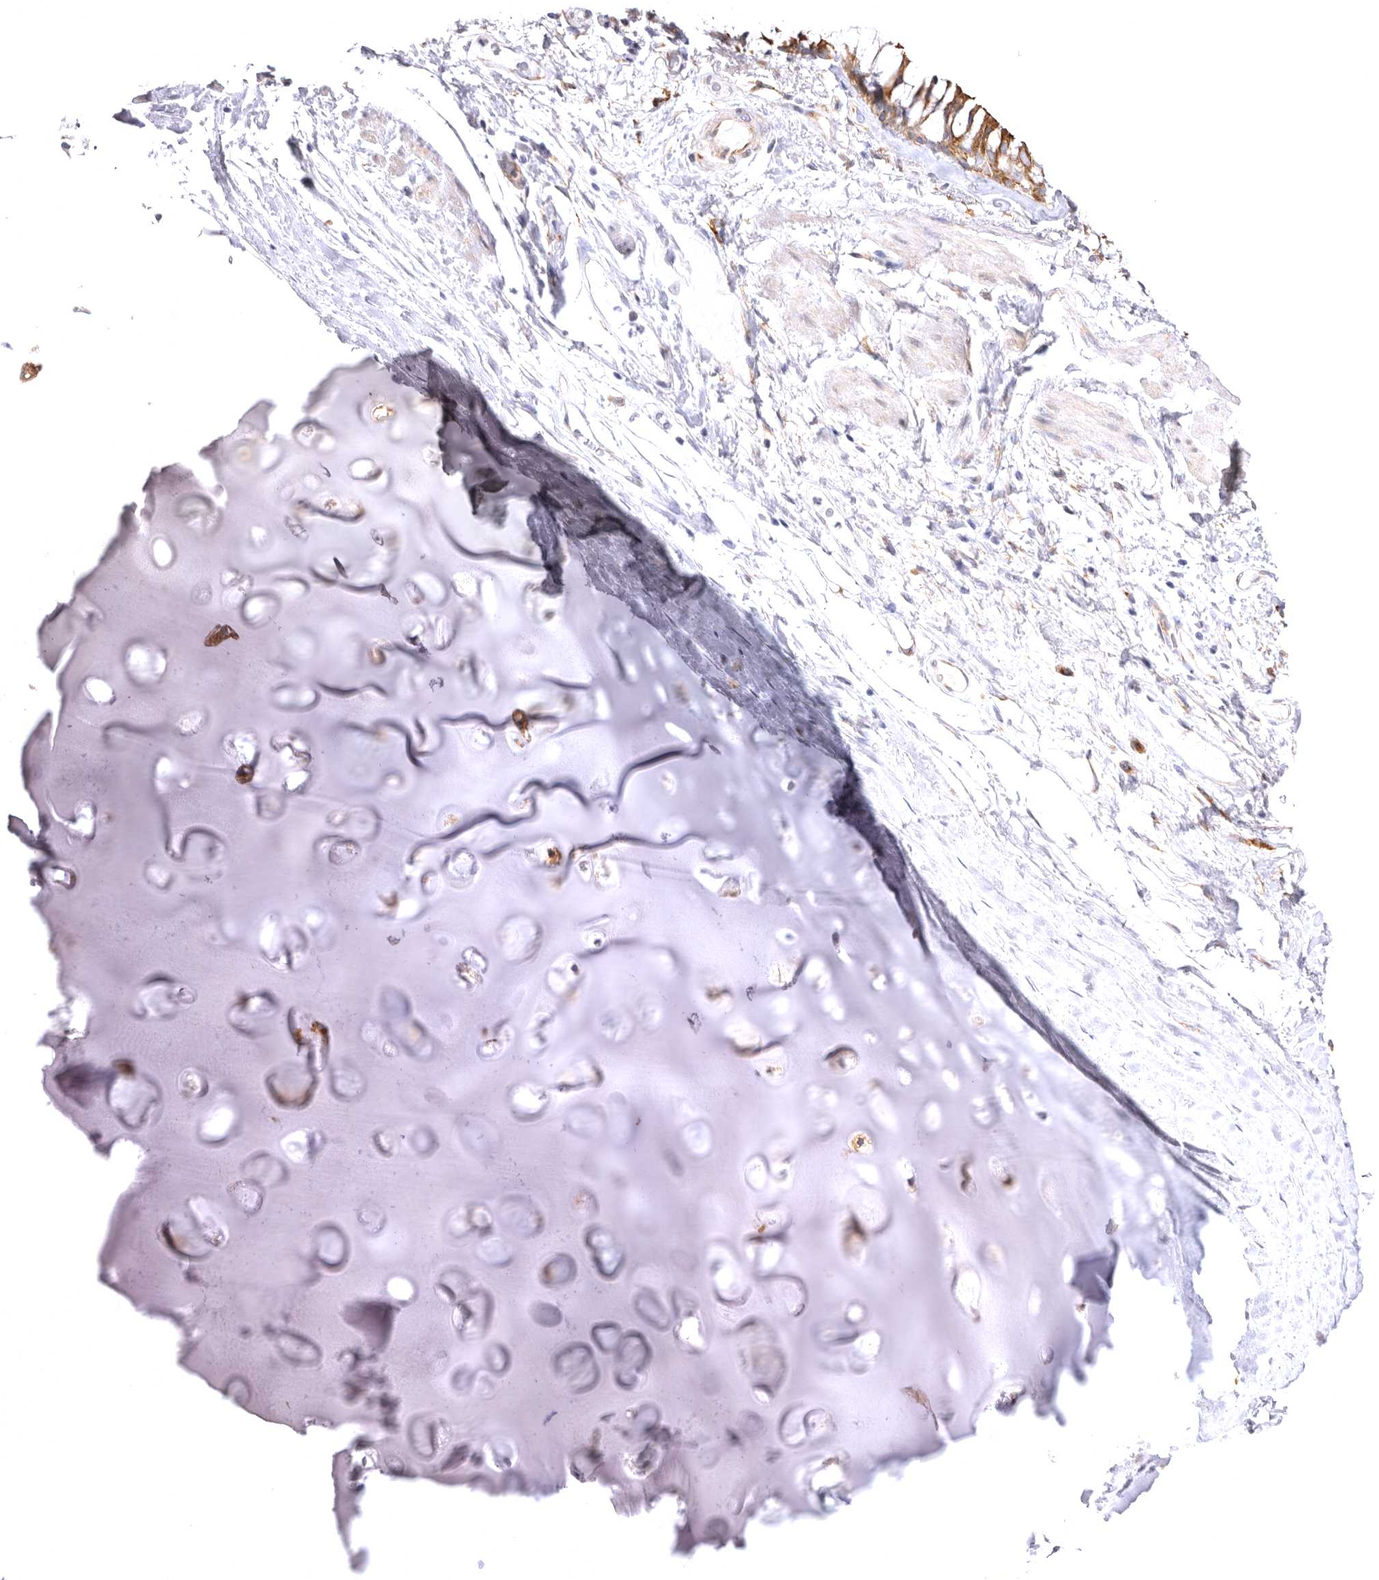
{"staining": {"intensity": "moderate", "quantity": "<25%", "location": "cytoplasmic/membranous"}, "tissue": "soft tissue", "cell_type": "Chondrocytes", "image_type": "normal", "snomed": [{"axis": "morphology", "description": "Normal tissue, NOS"}, {"axis": "topography", "description": "Bronchus"}], "caption": "Immunohistochemistry micrograph of unremarkable soft tissue stained for a protein (brown), which exhibits low levels of moderate cytoplasmic/membranous expression in approximately <25% of chondrocytes.", "gene": "VPS45", "patient": {"sex": "male", "age": 66}}